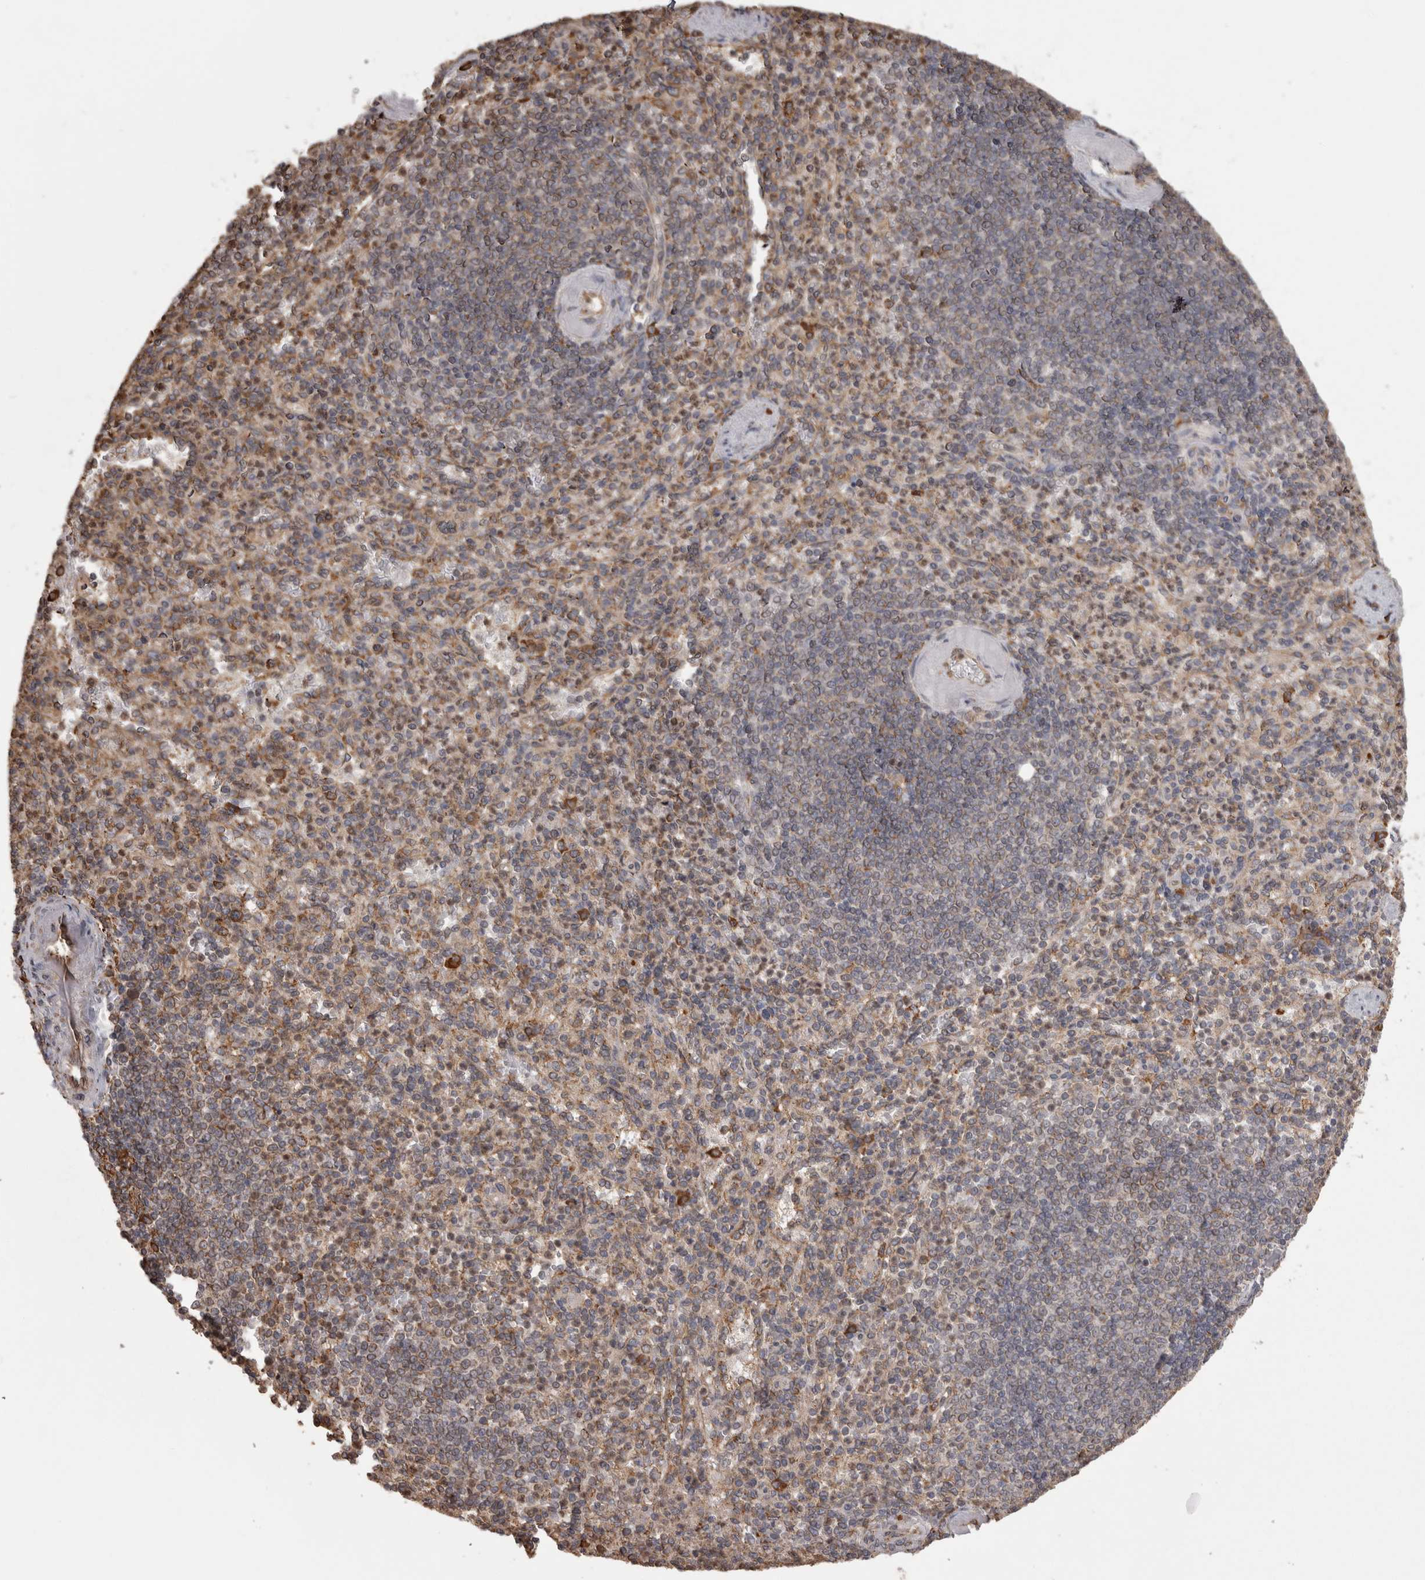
{"staining": {"intensity": "moderate", "quantity": "25%-75%", "location": "cytoplasmic/membranous"}, "tissue": "spleen", "cell_type": "Cells in red pulp", "image_type": "normal", "snomed": [{"axis": "morphology", "description": "Normal tissue, NOS"}, {"axis": "topography", "description": "Spleen"}], "caption": "Normal spleen was stained to show a protein in brown. There is medium levels of moderate cytoplasmic/membranous expression in approximately 25%-75% of cells in red pulp. The protein is stained brown, and the nuclei are stained in blue (DAB (3,3'-diaminobenzidine) IHC with brightfield microscopy, high magnification).", "gene": "PON2", "patient": {"sex": "female", "age": 74}}